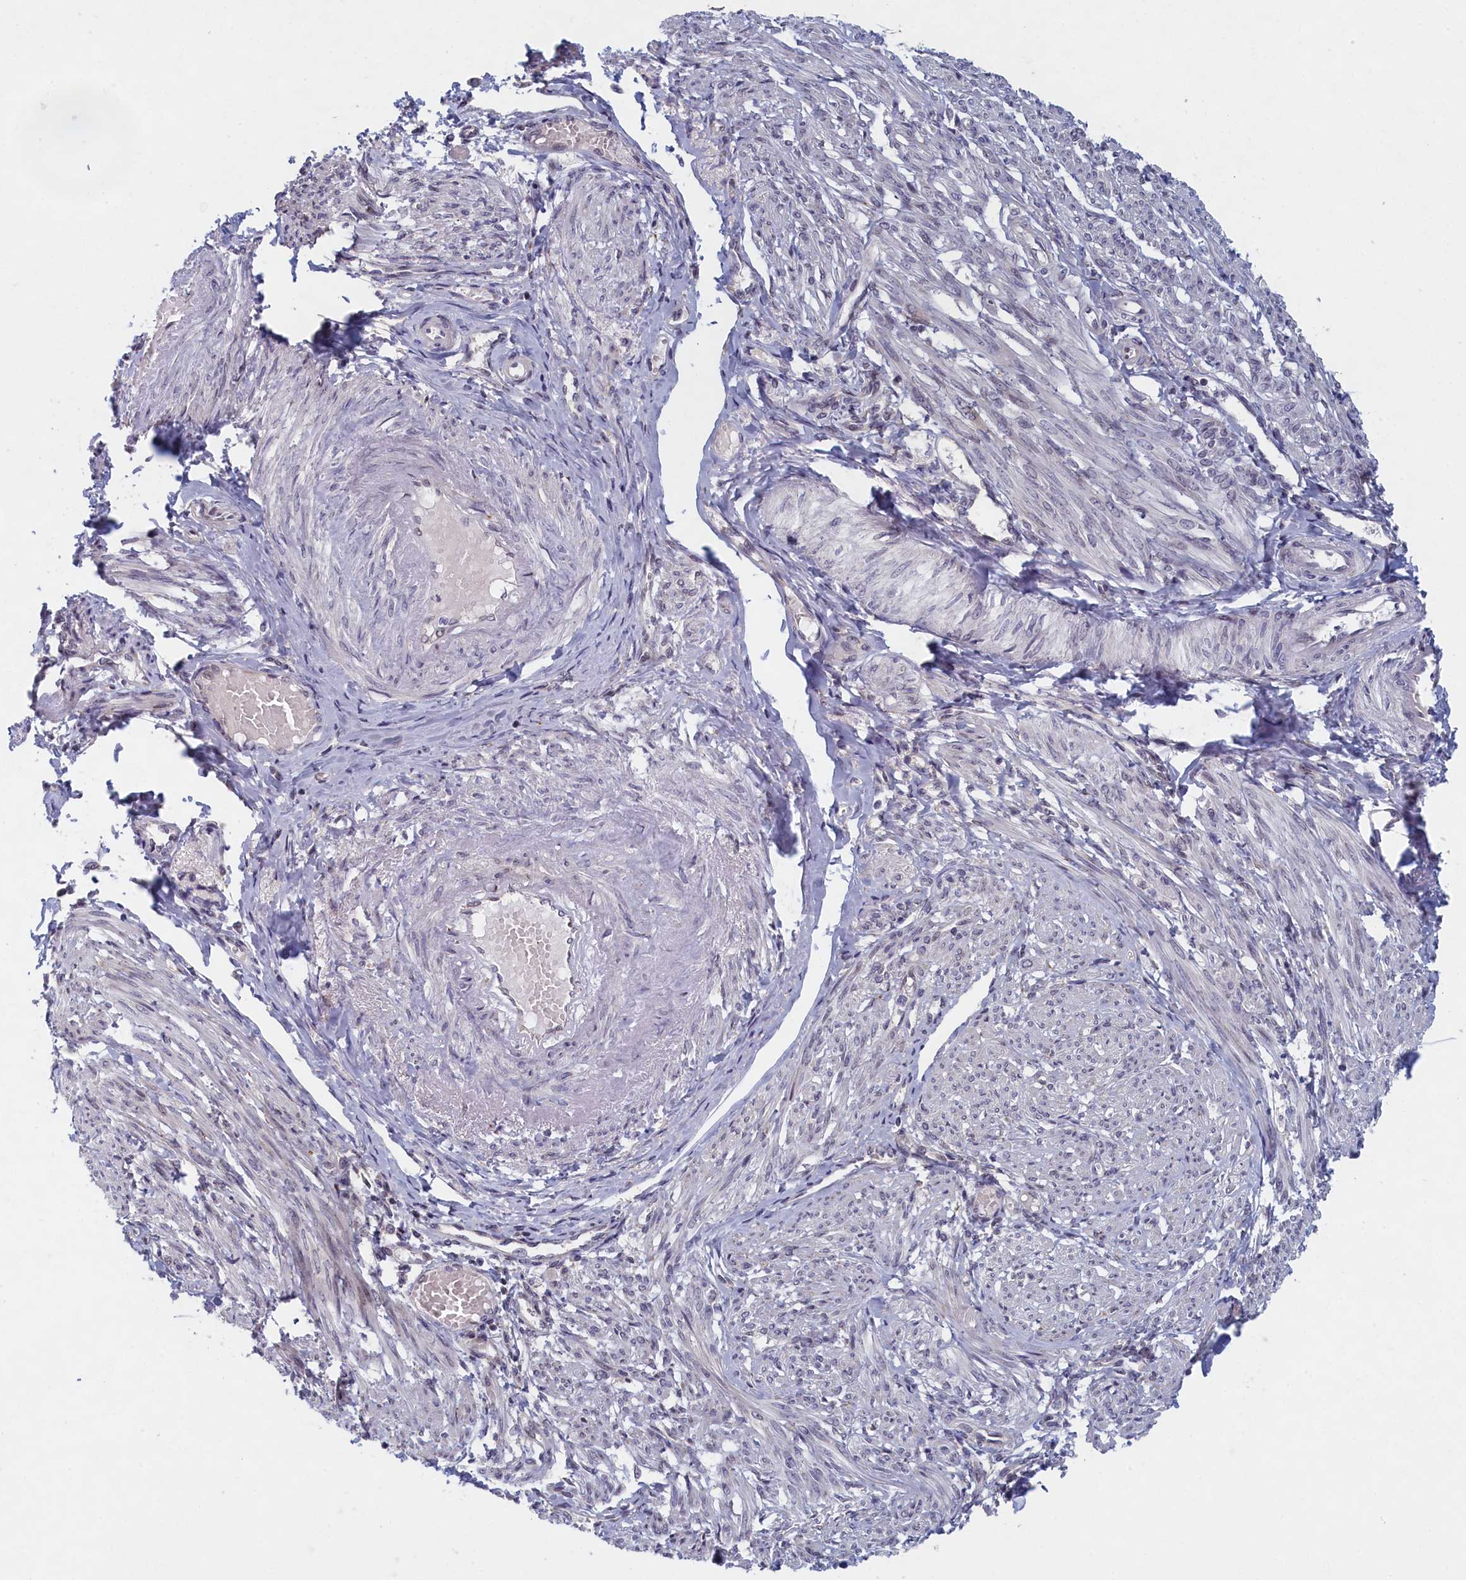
{"staining": {"intensity": "negative", "quantity": "none", "location": "none"}, "tissue": "smooth muscle", "cell_type": "Smooth muscle cells", "image_type": "normal", "snomed": [{"axis": "morphology", "description": "Normal tissue, NOS"}, {"axis": "topography", "description": "Smooth muscle"}], "caption": "An immunohistochemistry (IHC) micrograph of benign smooth muscle is shown. There is no staining in smooth muscle cells of smooth muscle.", "gene": "DNAJC17", "patient": {"sex": "female", "age": 39}}